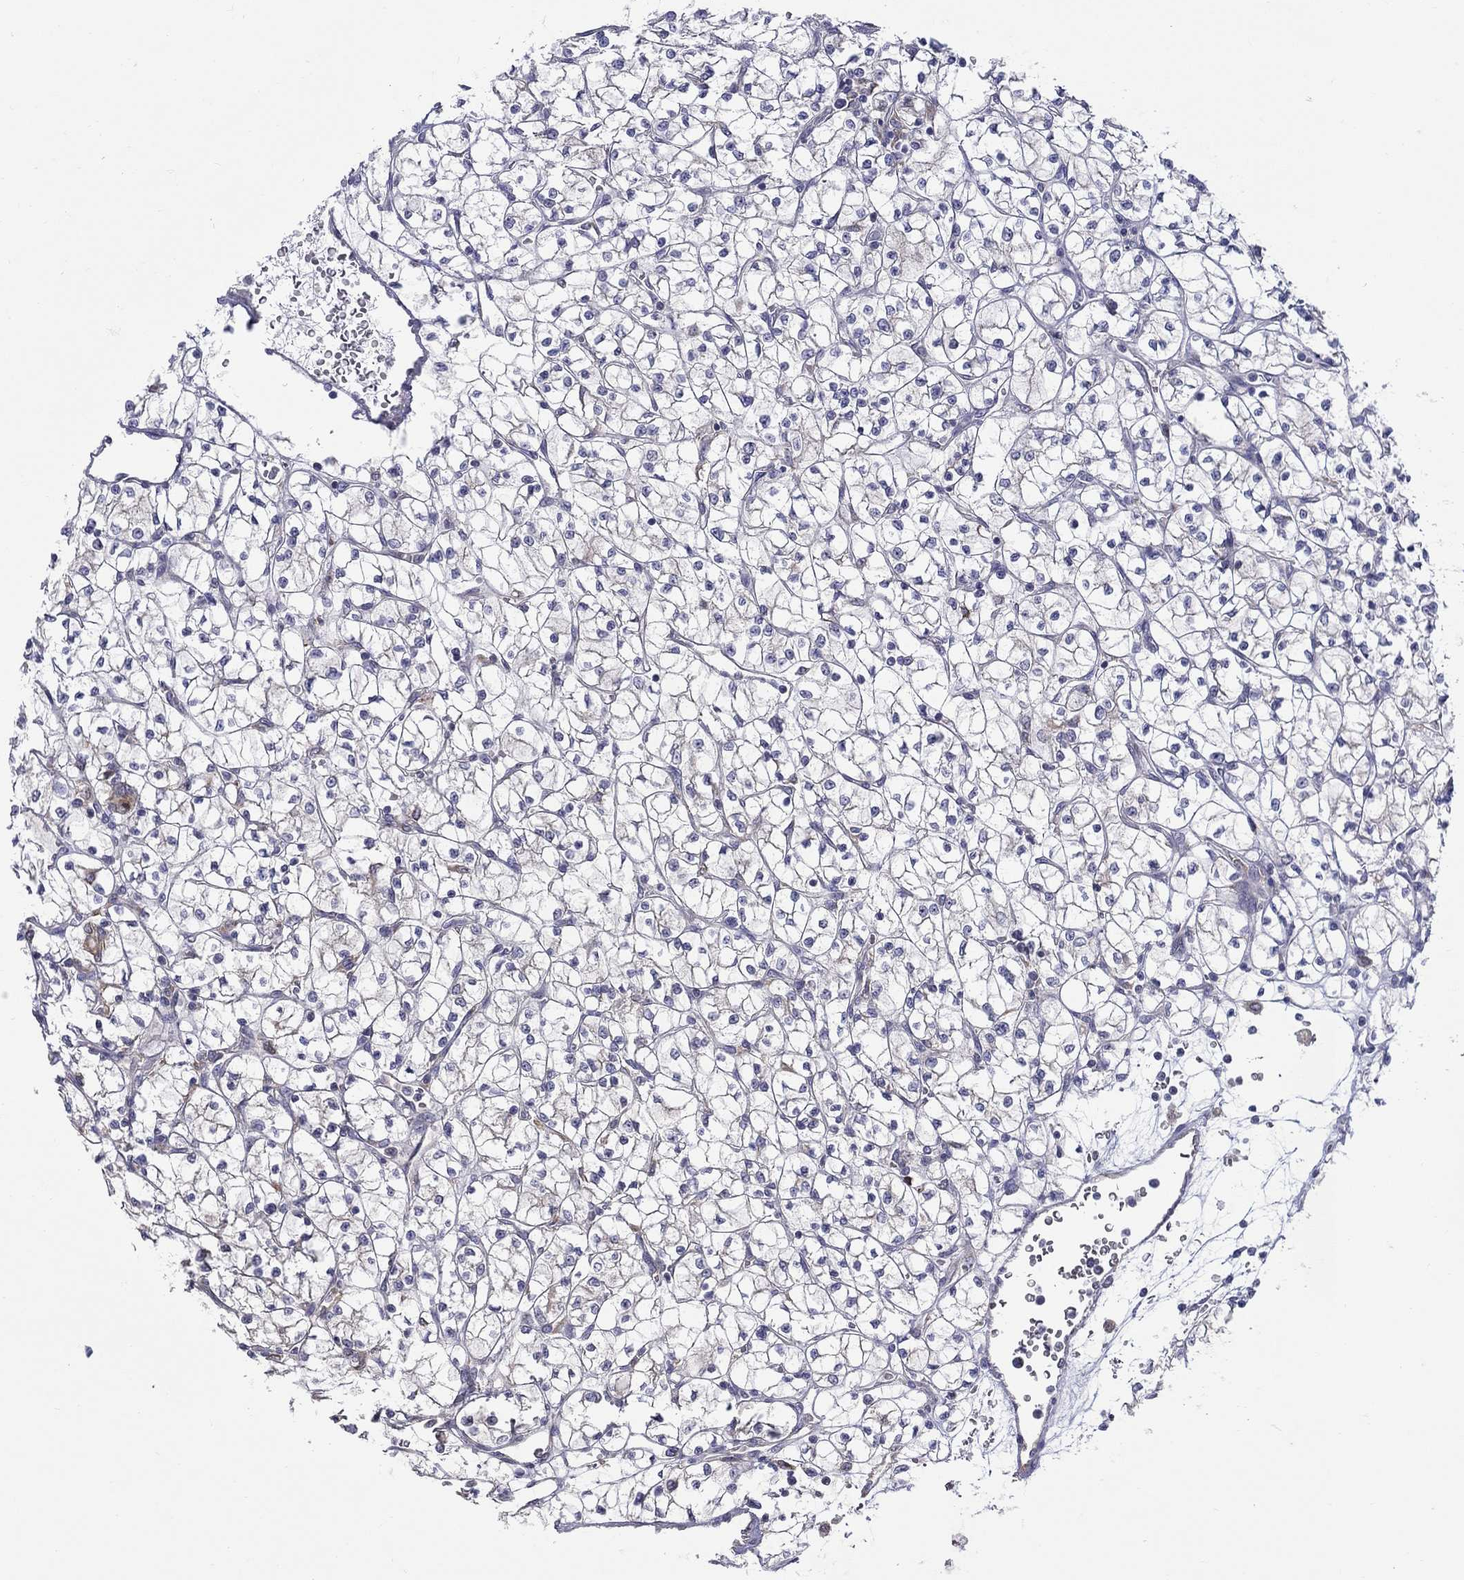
{"staining": {"intensity": "negative", "quantity": "none", "location": "none"}, "tissue": "renal cancer", "cell_type": "Tumor cells", "image_type": "cancer", "snomed": [{"axis": "morphology", "description": "Adenocarcinoma, NOS"}, {"axis": "topography", "description": "Kidney"}], "caption": "Photomicrograph shows no significant protein positivity in tumor cells of renal cancer.", "gene": "QRFPR", "patient": {"sex": "female", "age": 64}}